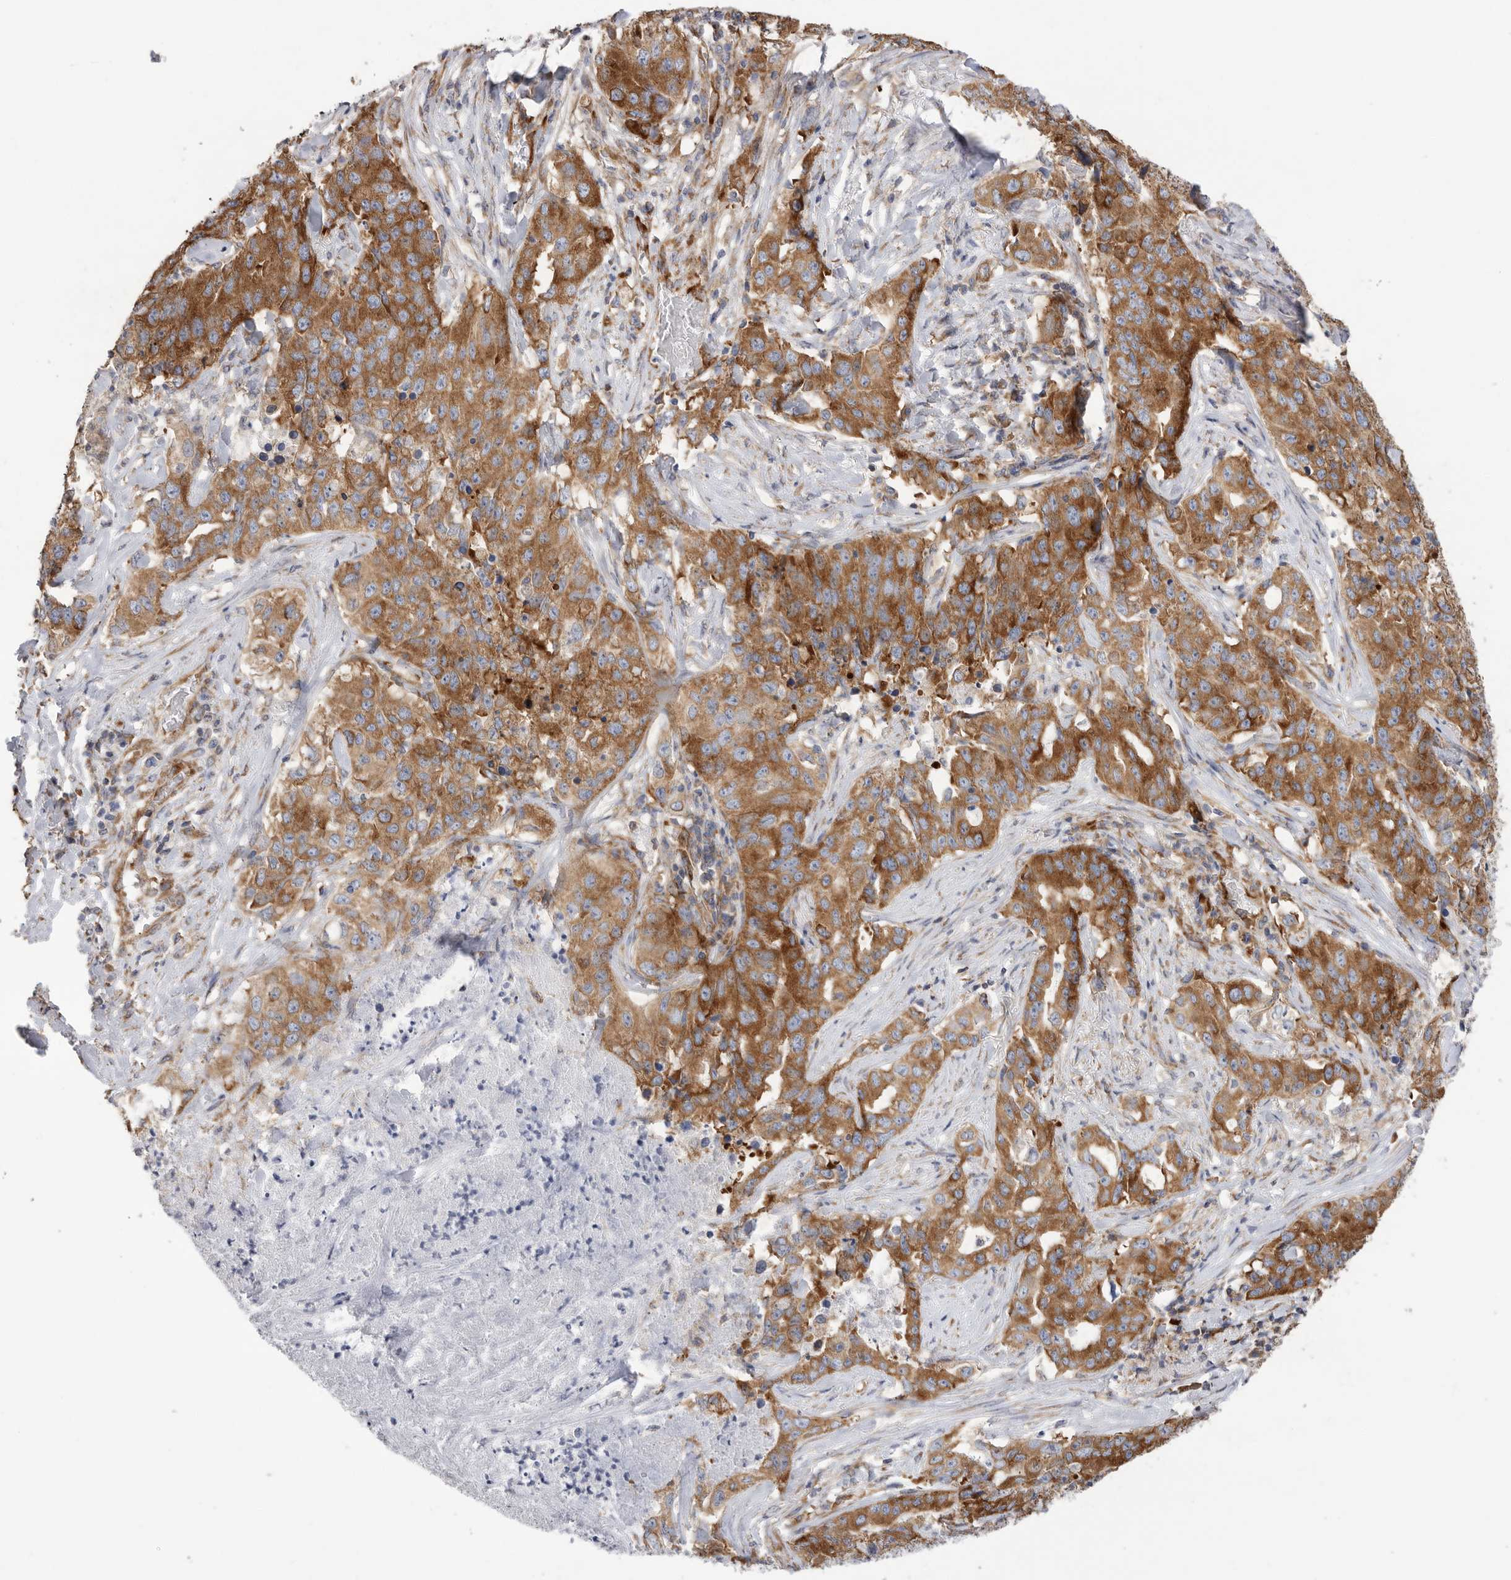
{"staining": {"intensity": "moderate", "quantity": ">75%", "location": "cytoplasmic/membranous"}, "tissue": "lung cancer", "cell_type": "Tumor cells", "image_type": "cancer", "snomed": [{"axis": "morphology", "description": "Adenocarcinoma, NOS"}, {"axis": "topography", "description": "Lung"}], "caption": "Tumor cells display medium levels of moderate cytoplasmic/membranous staining in about >75% of cells in human lung adenocarcinoma.", "gene": "SERBP1", "patient": {"sex": "female", "age": 51}}